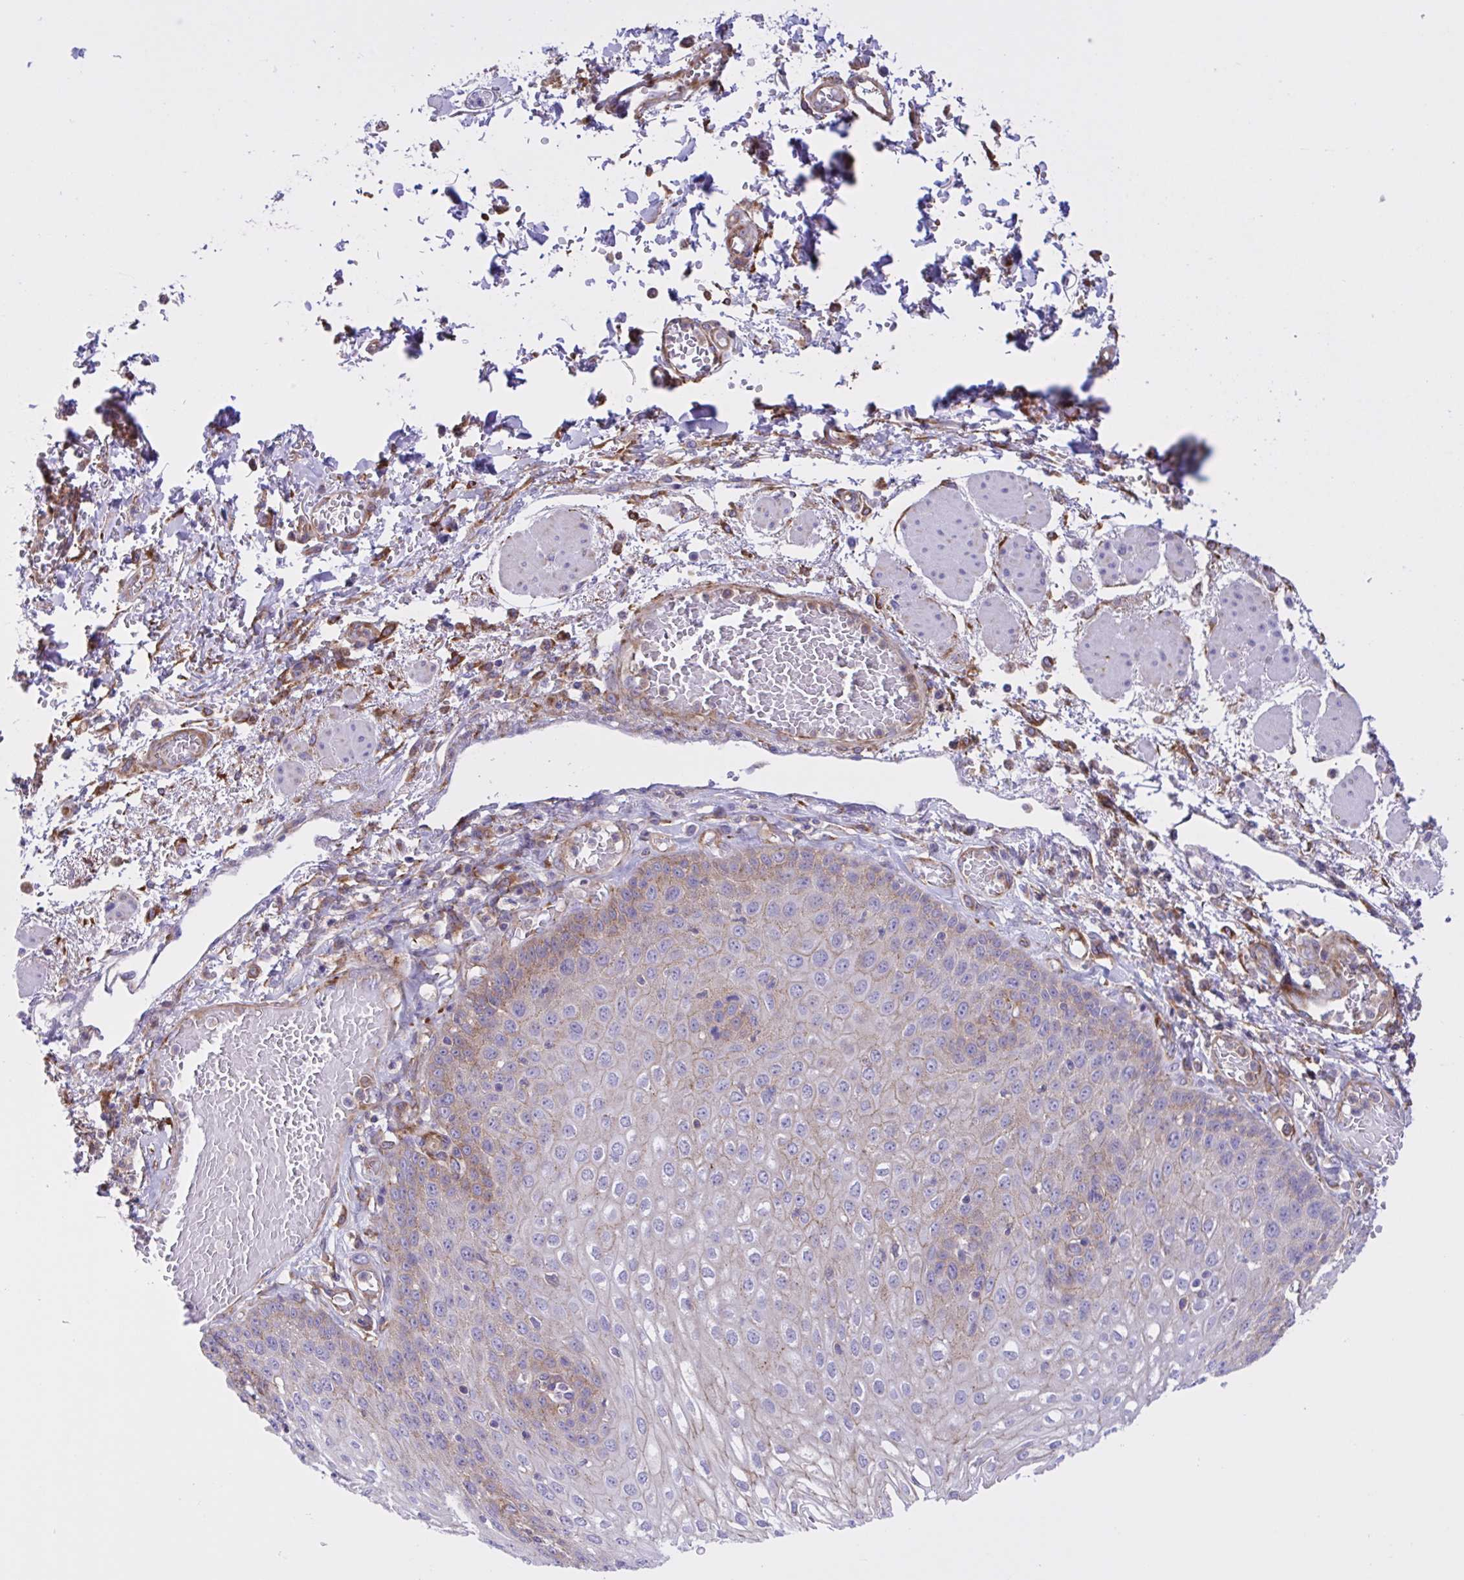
{"staining": {"intensity": "moderate", "quantity": "<25%", "location": "cytoplasmic/membranous"}, "tissue": "esophagus", "cell_type": "Squamous epithelial cells", "image_type": "normal", "snomed": [{"axis": "morphology", "description": "Normal tissue, NOS"}, {"axis": "morphology", "description": "Adenocarcinoma, NOS"}, {"axis": "topography", "description": "Esophagus"}], "caption": "IHC (DAB) staining of benign esophagus displays moderate cytoplasmic/membranous protein expression in approximately <25% of squamous epithelial cells. Immunohistochemistry stains the protein of interest in brown and the nuclei are stained blue.", "gene": "OR51M1", "patient": {"sex": "male", "age": 81}}